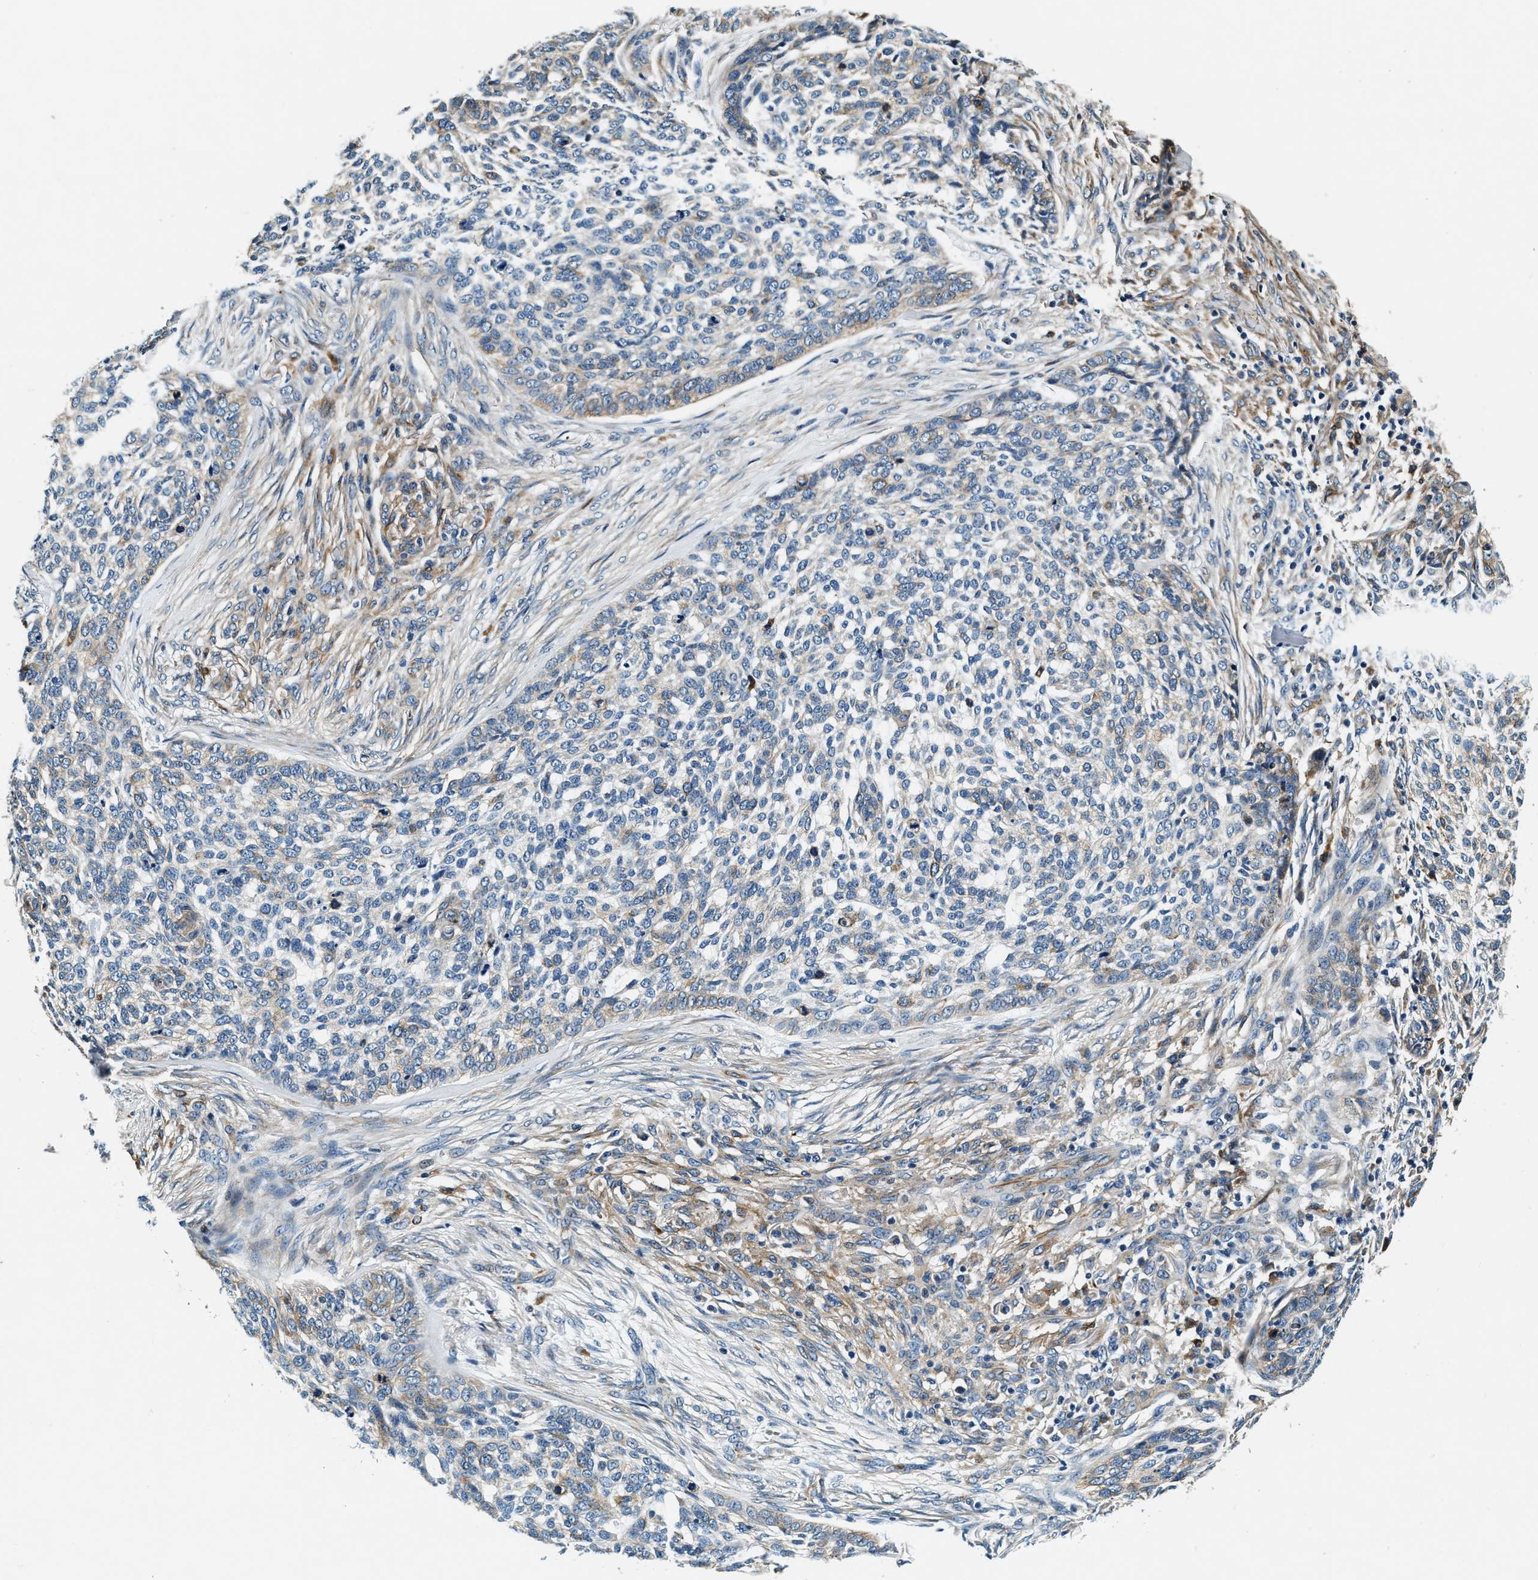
{"staining": {"intensity": "weak", "quantity": "<25%", "location": "cytoplasmic/membranous"}, "tissue": "skin cancer", "cell_type": "Tumor cells", "image_type": "cancer", "snomed": [{"axis": "morphology", "description": "Basal cell carcinoma"}, {"axis": "topography", "description": "Skin"}], "caption": "An image of skin cancer stained for a protein shows no brown staining in tumor cells.", "gene": "C2orf66", "patient": {"sex": "female", "age": 64}}